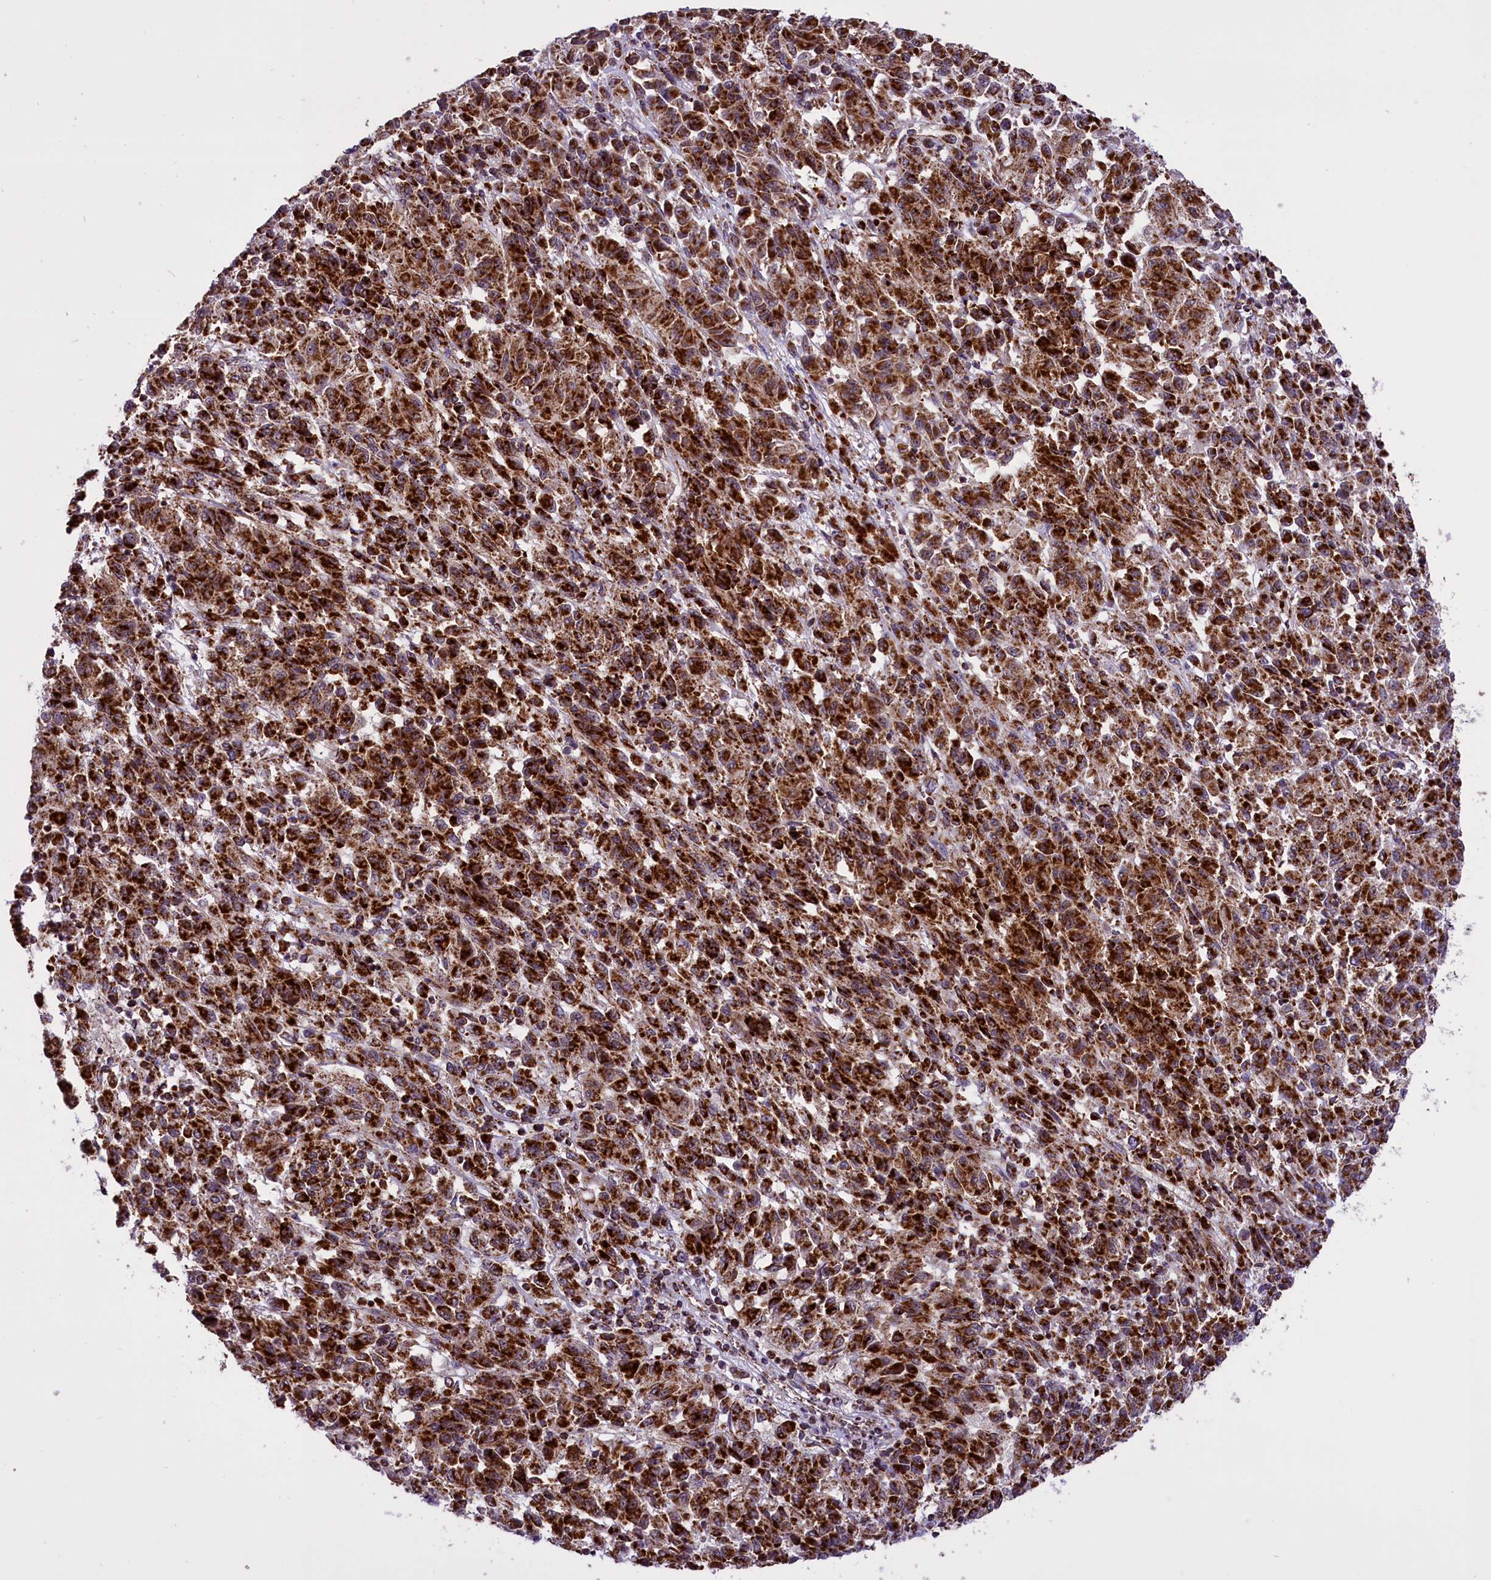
{"staining": {"intensity": "strong", "quantity": ">75%", "location": "cytoplasmic/membranous"}, "tissue": "melanoma", "cell_type": "Tumor cells", "image_type": "cancer", "snomed": [{"axis": "morphology", "description": "Malignant melanoma, Metastatic site"}, {"axis": "topography", "description": "Lung"}], "caption": "Tumor cells exhibit strong cytoplasmic/membranous expression in approximately >75% of cells in melanoma.", "gene": "NDUFS5", "patient": {"sex": "male", "age": 64}}